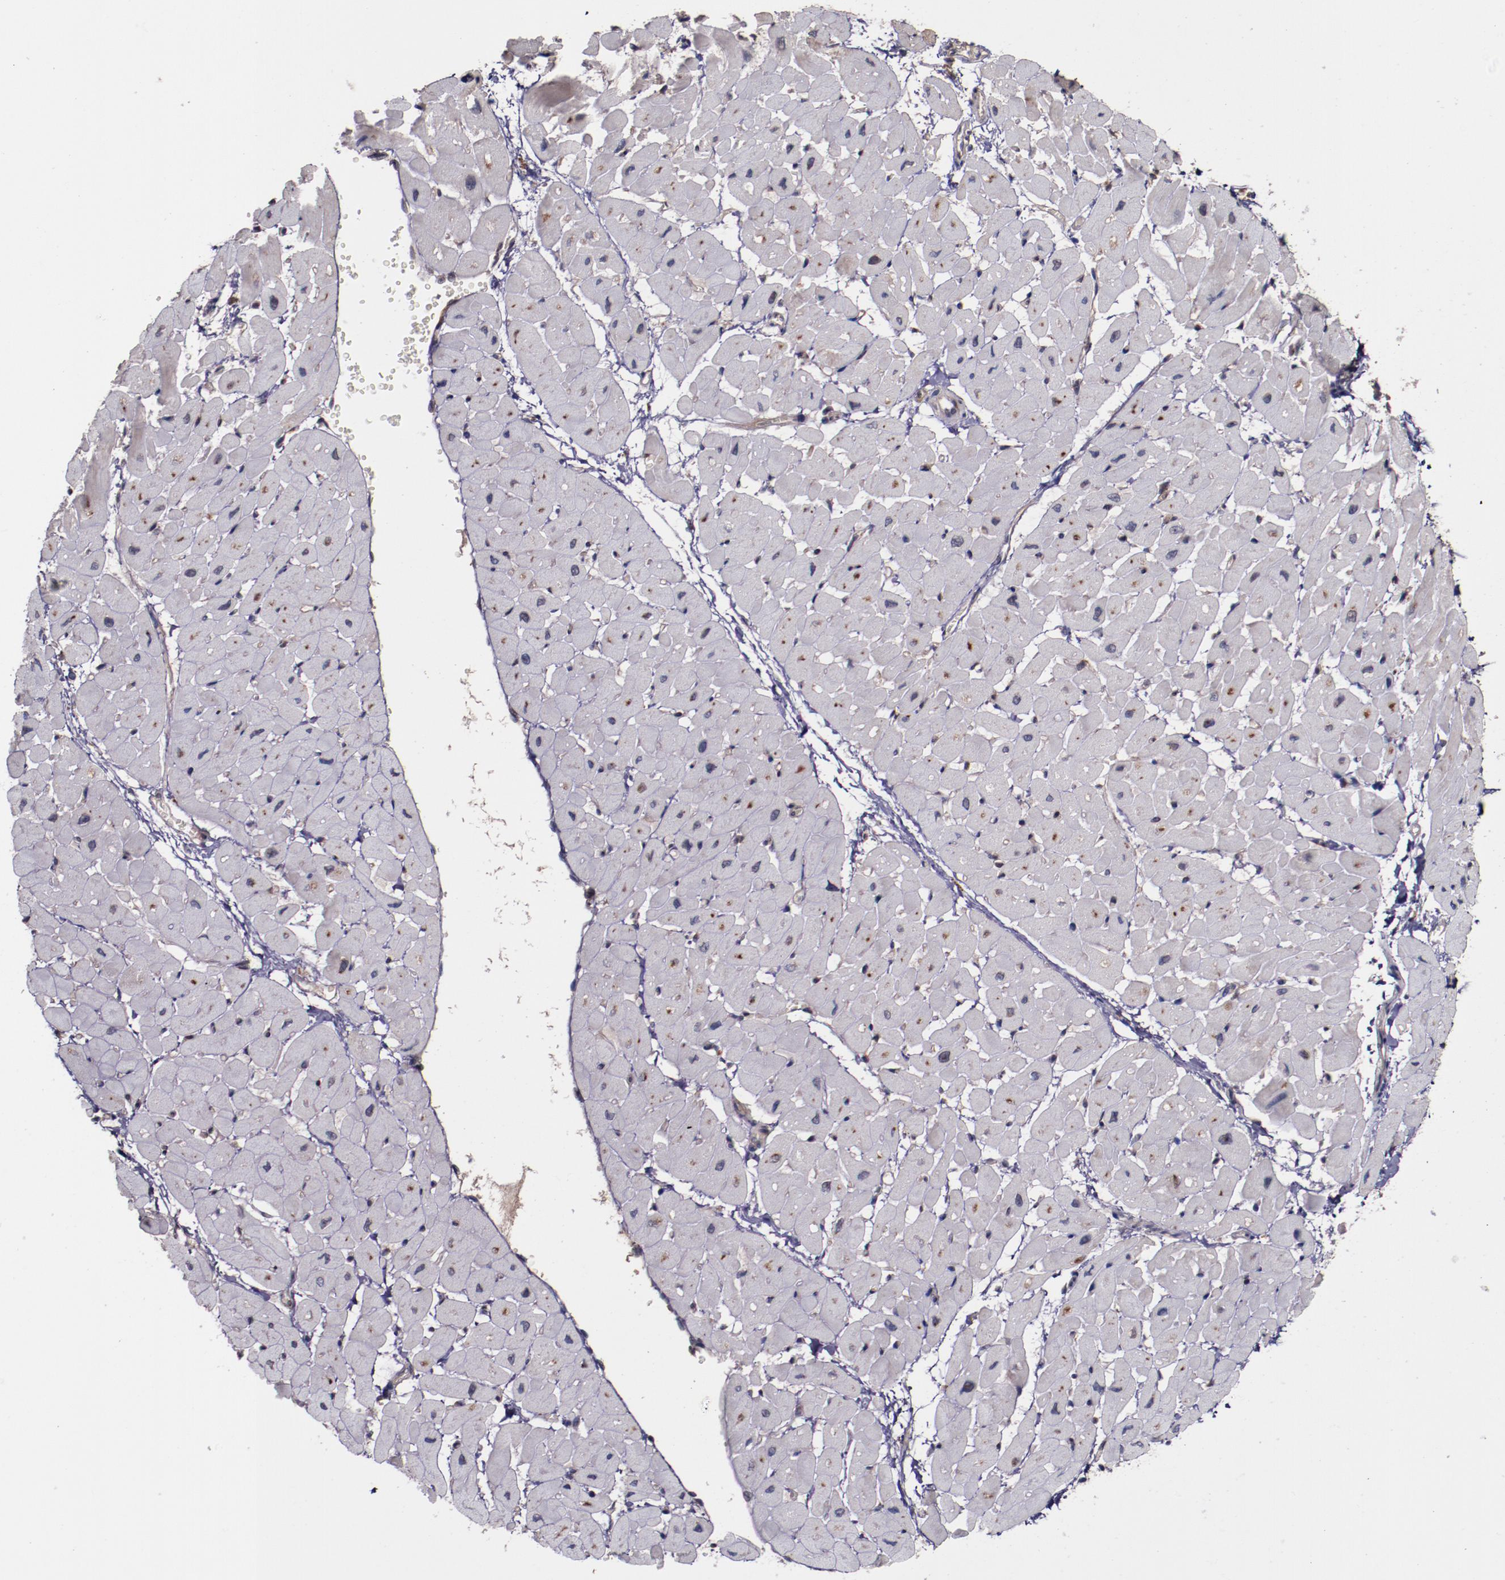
{"staining": {"intensity": "weak", "quantity": "25%-75%", "location": "cytoplasmic/membranous"}, "tissue": "heart muscle", "cell_type": "Cardiomyocytes", "image_type": "normal", "snomed": [{"axis": "morphology", "description": "Normal tissue, NOS"}, {"axis": "topography", "description": "Heart"}], "caption": "Brown immunohistochemical staining in unremarkable heart muscle demonstrates weak cytoplasmic/membranous positivity in about 25%-75% of cardiomyocytes. Nuclei are stained in blue.", "gene": "CHEK2", "patient": {"sex": "male", "age": 45}}